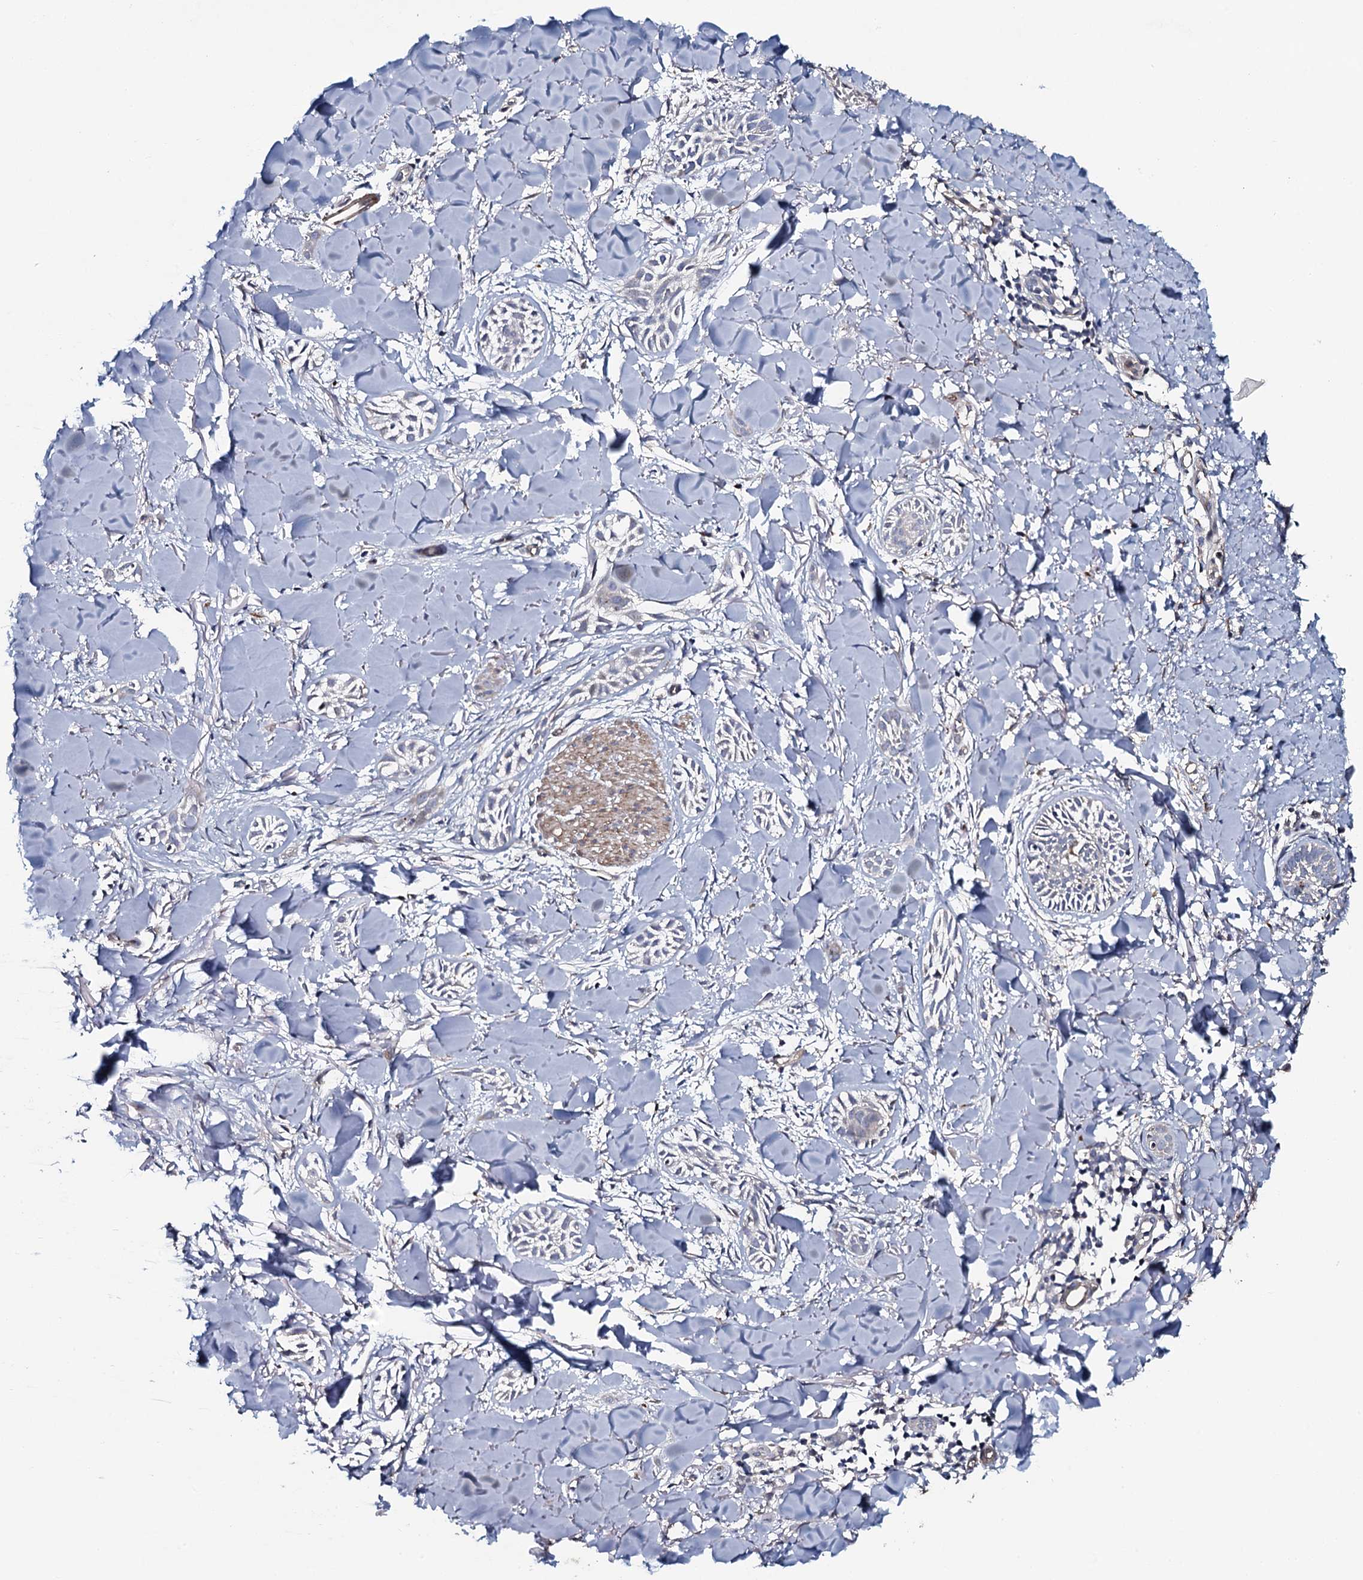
{"staining": {"intensity": "negative", "quantity": "none", "location": "none"}, "tissue": "skin cancer", "cell_type": "Tumor cells", "image_type": "cancer", "snomed": [{"axis": "morphology", "description": "Basal cell carcinoma"}, {"axis": "topography", "description": "Skin"}], "caption": "The IHC image has no significant staining in tumor cells of basal cell carcinoma (skin) tissue. Brightfield microscopy of IHC stained with DAB (brown) and hematoxylin (blue), captured at high magnification.", "gene": "KCTD4", "patient": {"sex": "female", "age": 59}}